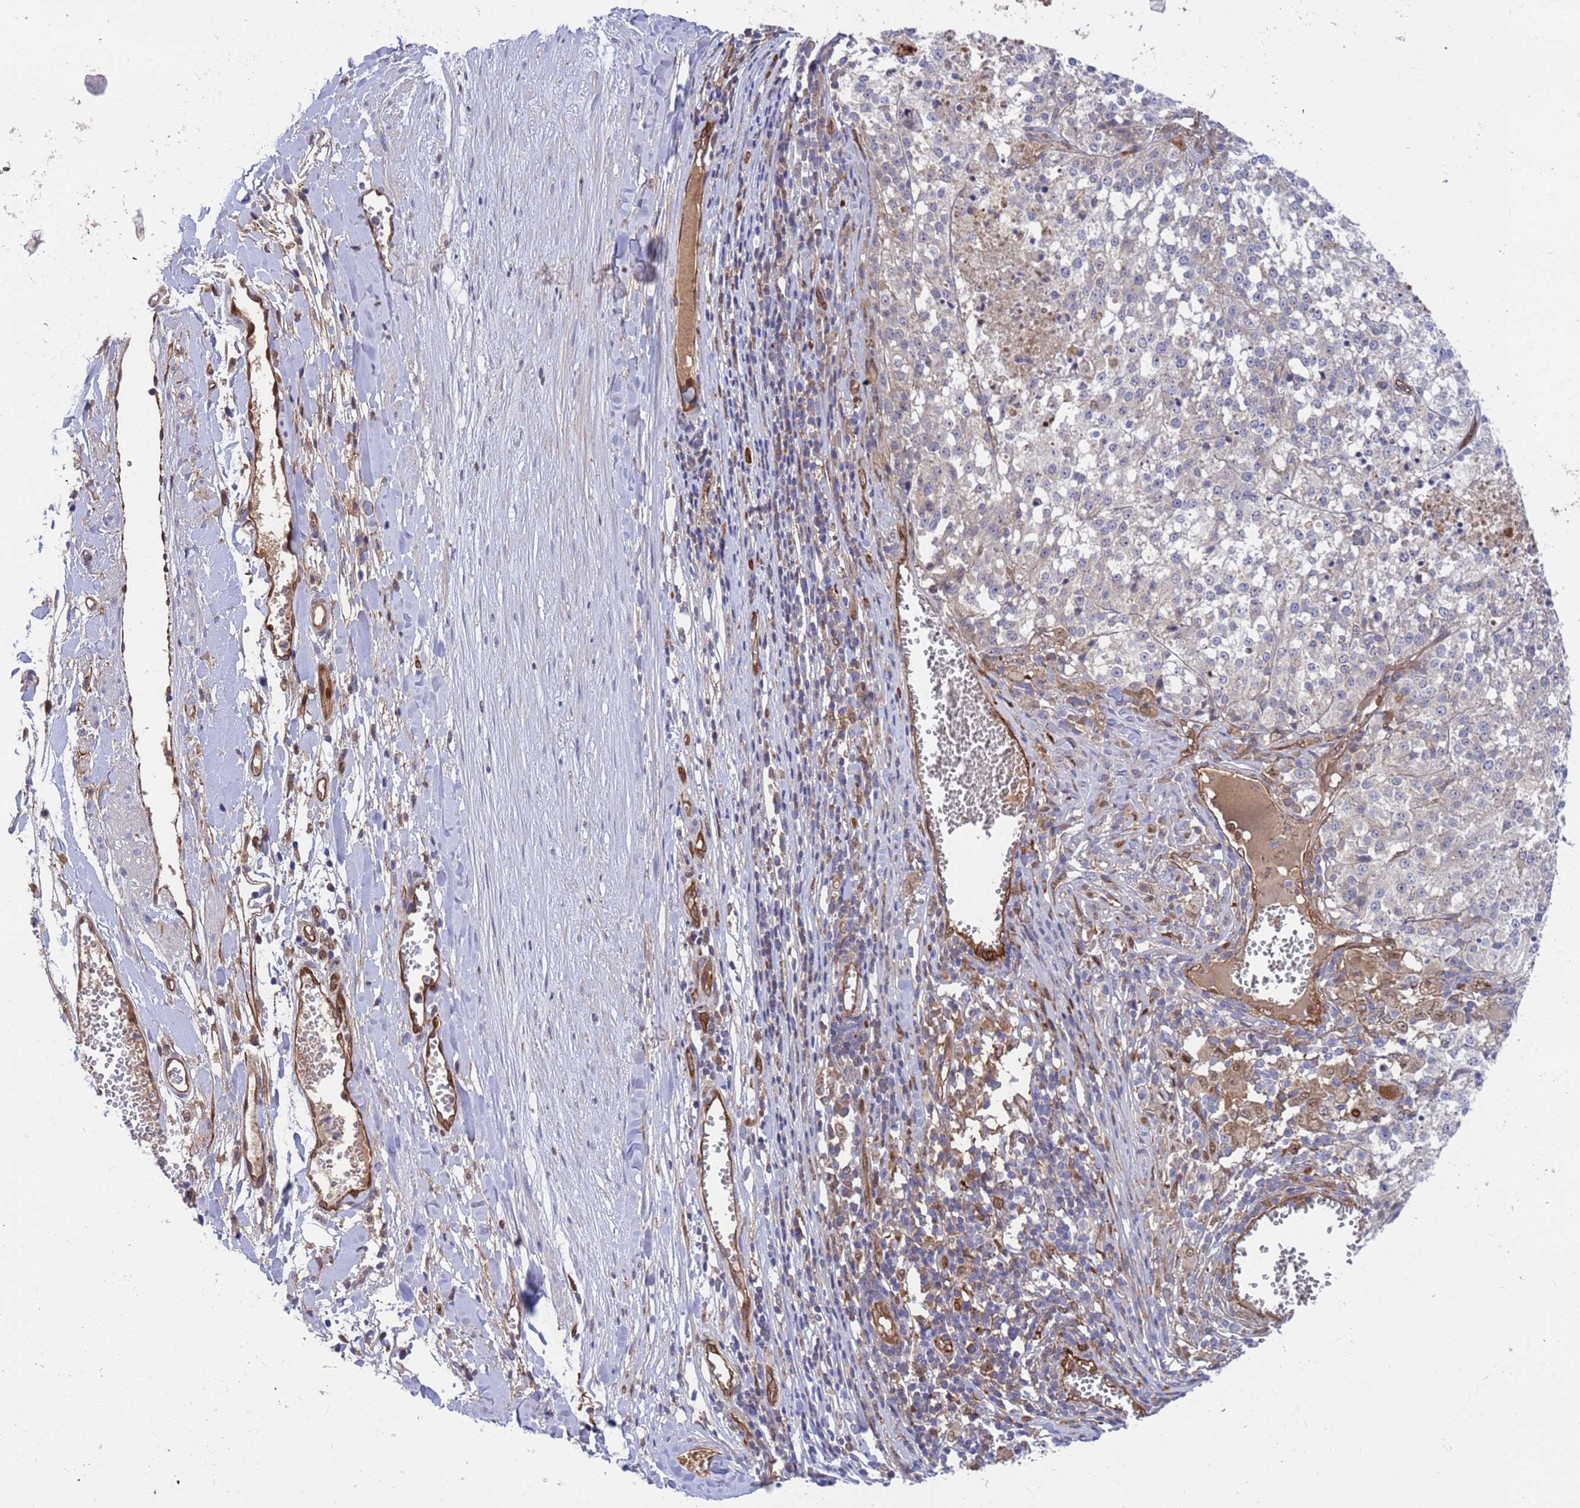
{"staining": {"intensity": "weak", "quantity": "25%-75%", "location": "cytoplasmic/membranous"}, "tissue": "melanoma", "cell_type": "Tumor cells", "image_type": "cancer", "snomed": [{"axis": "morphology", "description": "Malignant melanoma, NOS"}, {"axis": "topography", "description": "Skin"}], "caption": "A high-resolution micrograph shows IHC staining of melanoma, which shows weak cytoplasmic/membranous expression in approximately 25%-75% of tumor cells.", "gene": "FOXRED1", "patient": {"sex": "female", "age": 64}}